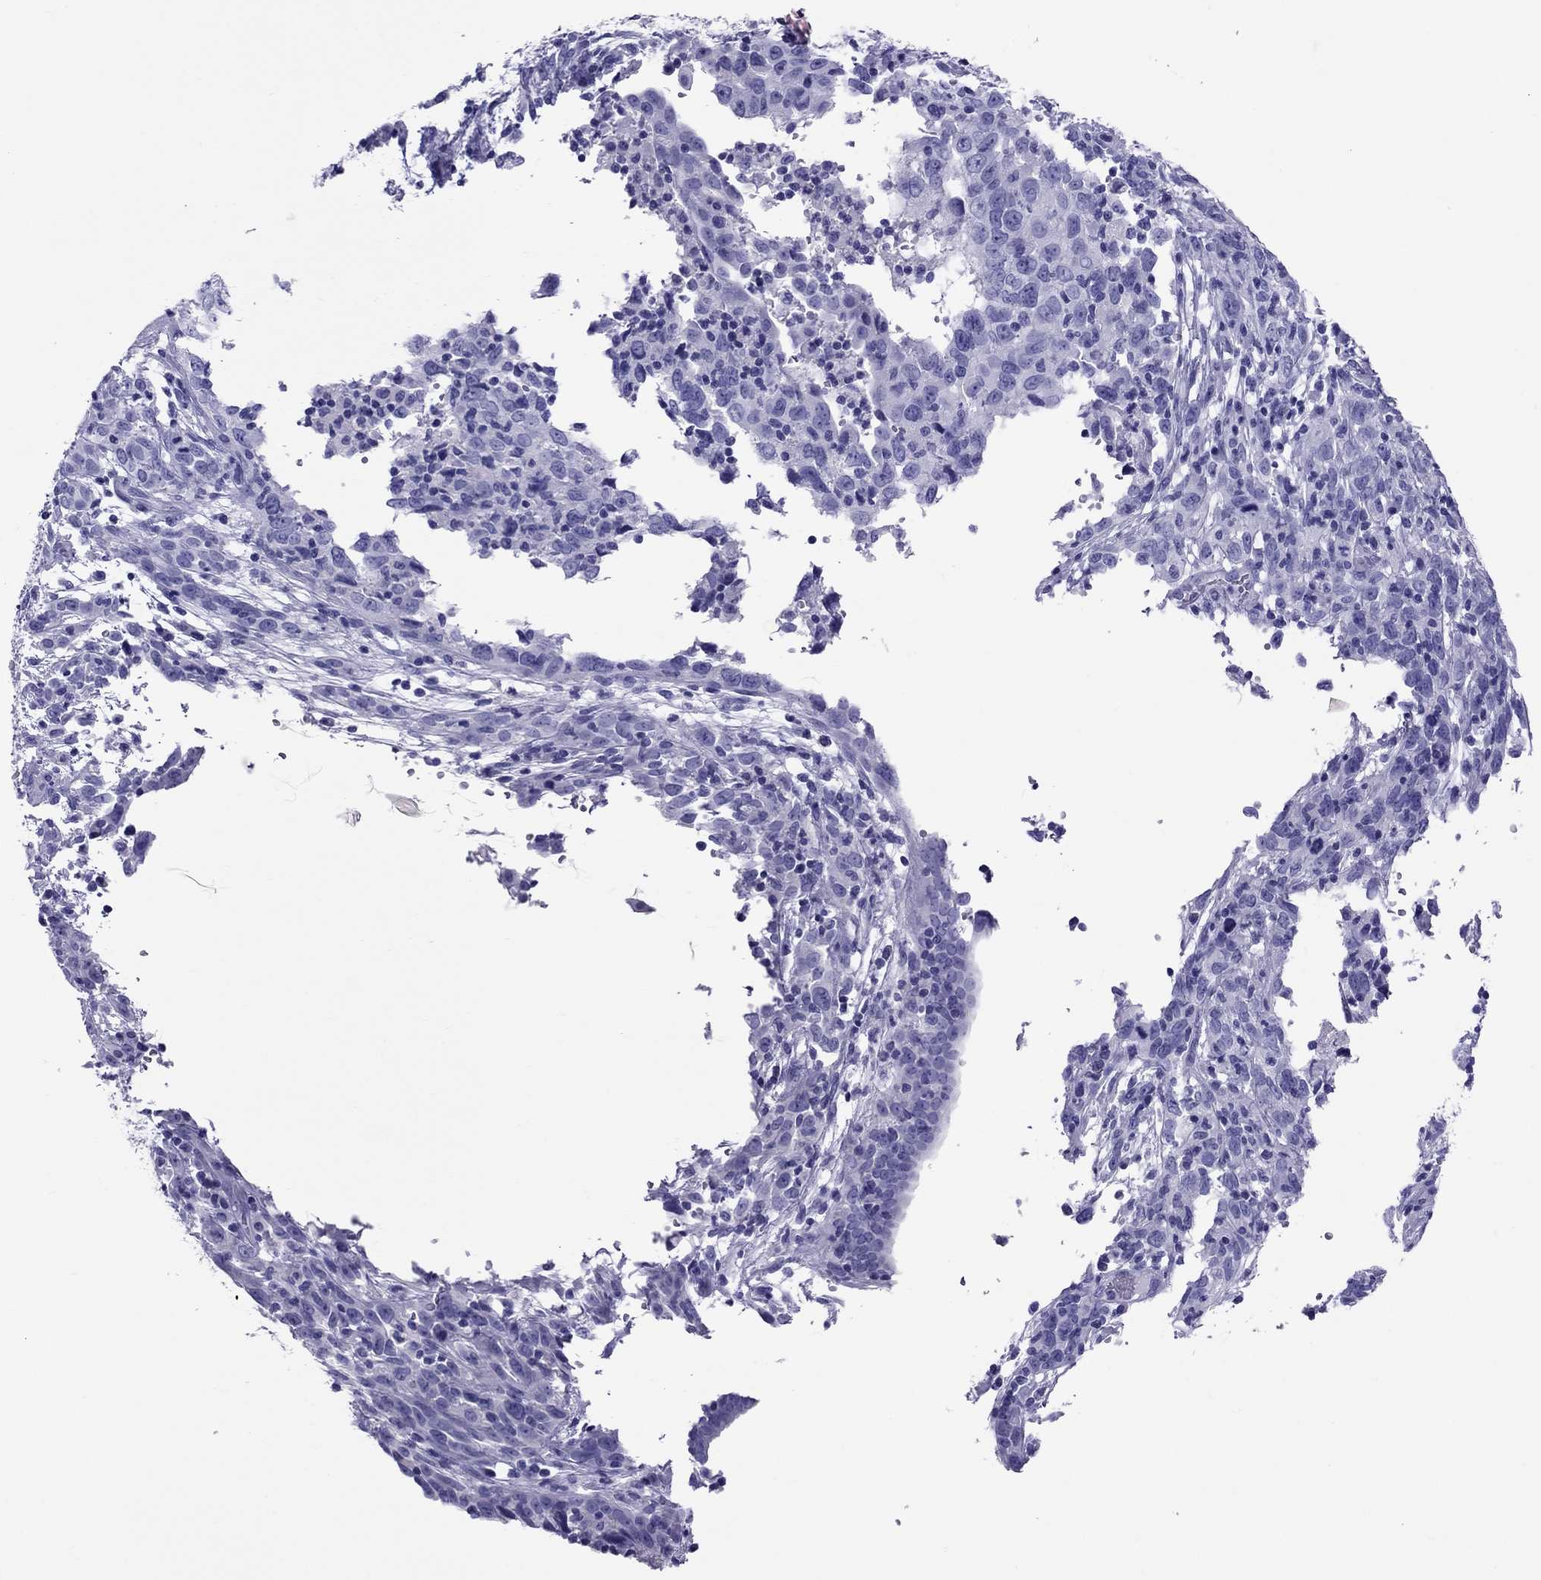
{"staining": {"intensity": "negative", "quantity": "none", "location": "none"}, "tissue": "cervical cancer", "cell_type": "Tumor cells", "image_type": "cancer", "snomed": [{"axis": "morphology", "description": "Adenocarcinoma, NOS"}, {"axis": "topography", "description": "Cervix"}], "caption": "Tumor cells show no significant protein staining in cervical adenocarcinoma. (DAB (3,3'-diaminobenzidine) immunohistochemistry visualized using brightfield microscopy, high magnification).", "gene": "AVPR1B", "patient": {"sex": "female", "age": 40}}